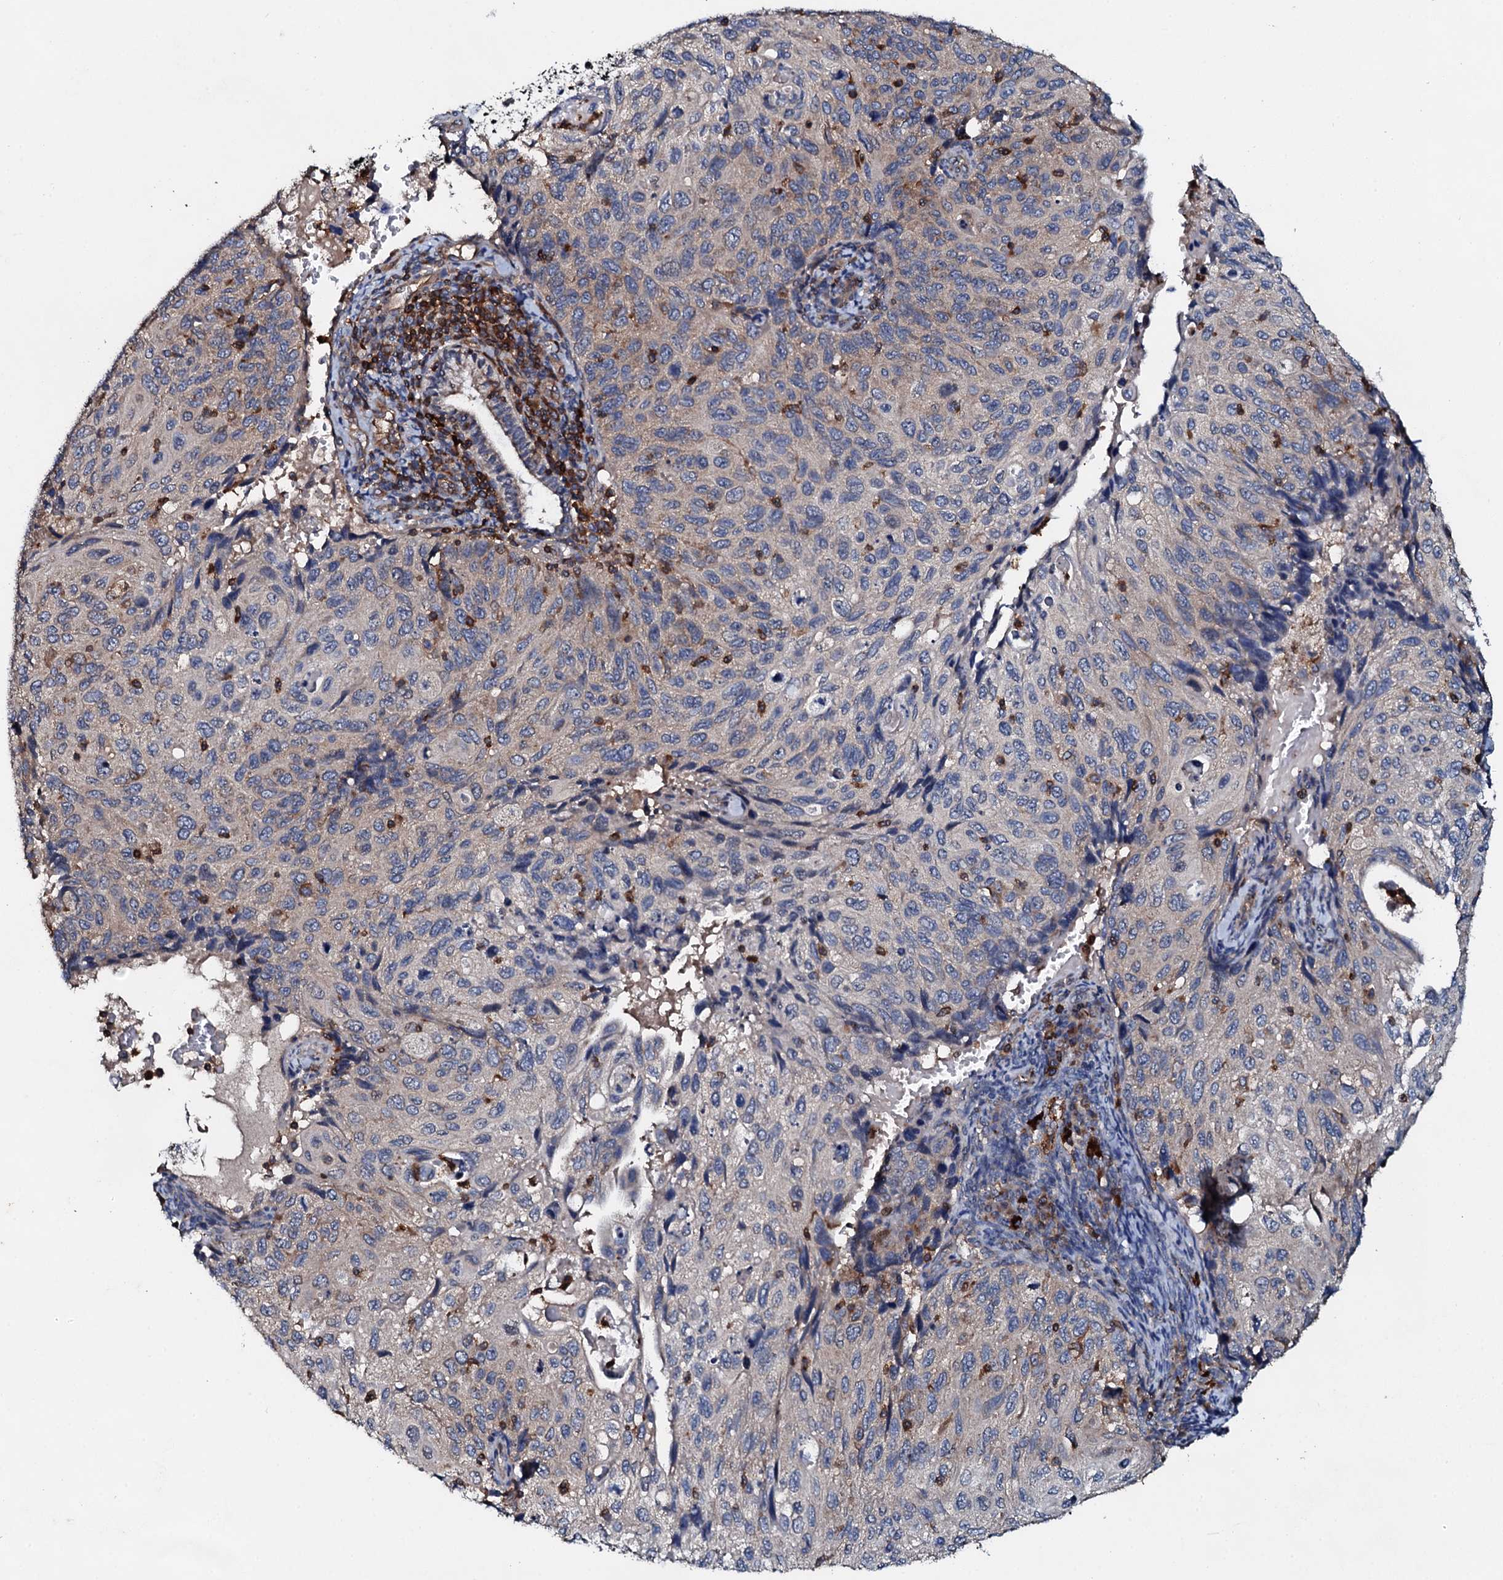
{"staining": {"intensity": "negative", "quantity": "none", "location": "none"}, "tissue": "cervical cancer", "cell_type": "Tumor cells", "image_type": "cancer", "snomed": [{"axis": "morphology", "description": "Squamous cell carcinoma, NOS"}, {"axis": "topography", "description": "Cervix"}], "caption": "A photomicrograph of human cervical cancer (squamous cell carcinoma) is negative for staining in tumor cells.", "gene": "GRK2", "patient": {"sex": "female", "age": 70}}